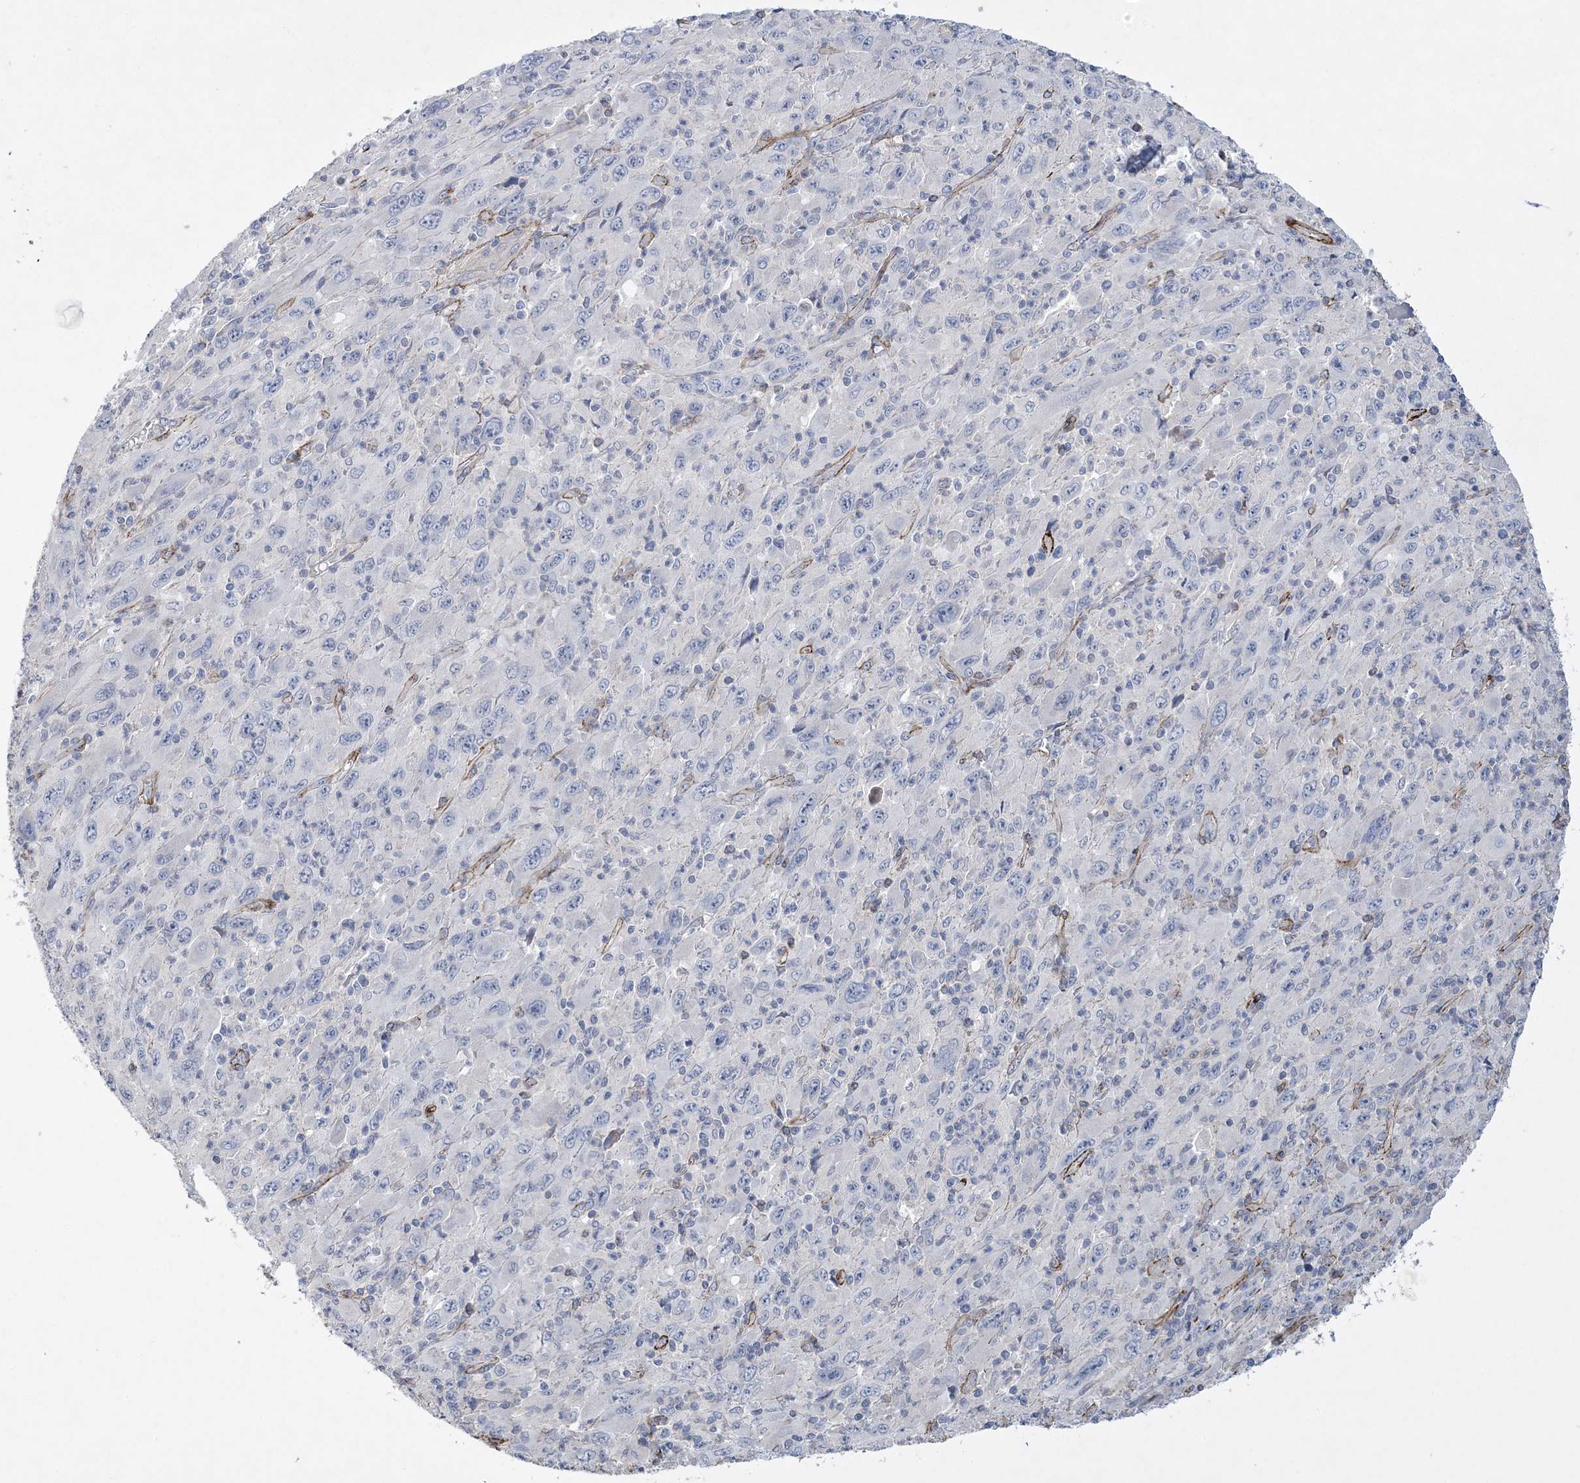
{"staining": {"intensity": "negative", "quantity": "none", "location": "none"}, "tissue": "melanoma", "cell_type": "Tumor cells", "image_type": "cancer", "snomed": [{"axis": "morphology", "description": "Malignant melanoma, Metastatic site"}, {"axis": "topography", "description": "Skin"}], "caption": "High magnification brightfield microscopy of malignant melanoma (metastatic site) stained with DAB (brown) and counterstained with hematoxylin (blue): tumor cells show no significant staining. Brightfield microscopy of immunohistochemistry stained with DAB (brown) and hematoxylin (blue), captured at high magnification.", "gene": "ARSJ", "patient": {"sex": "female", "age": 56}}